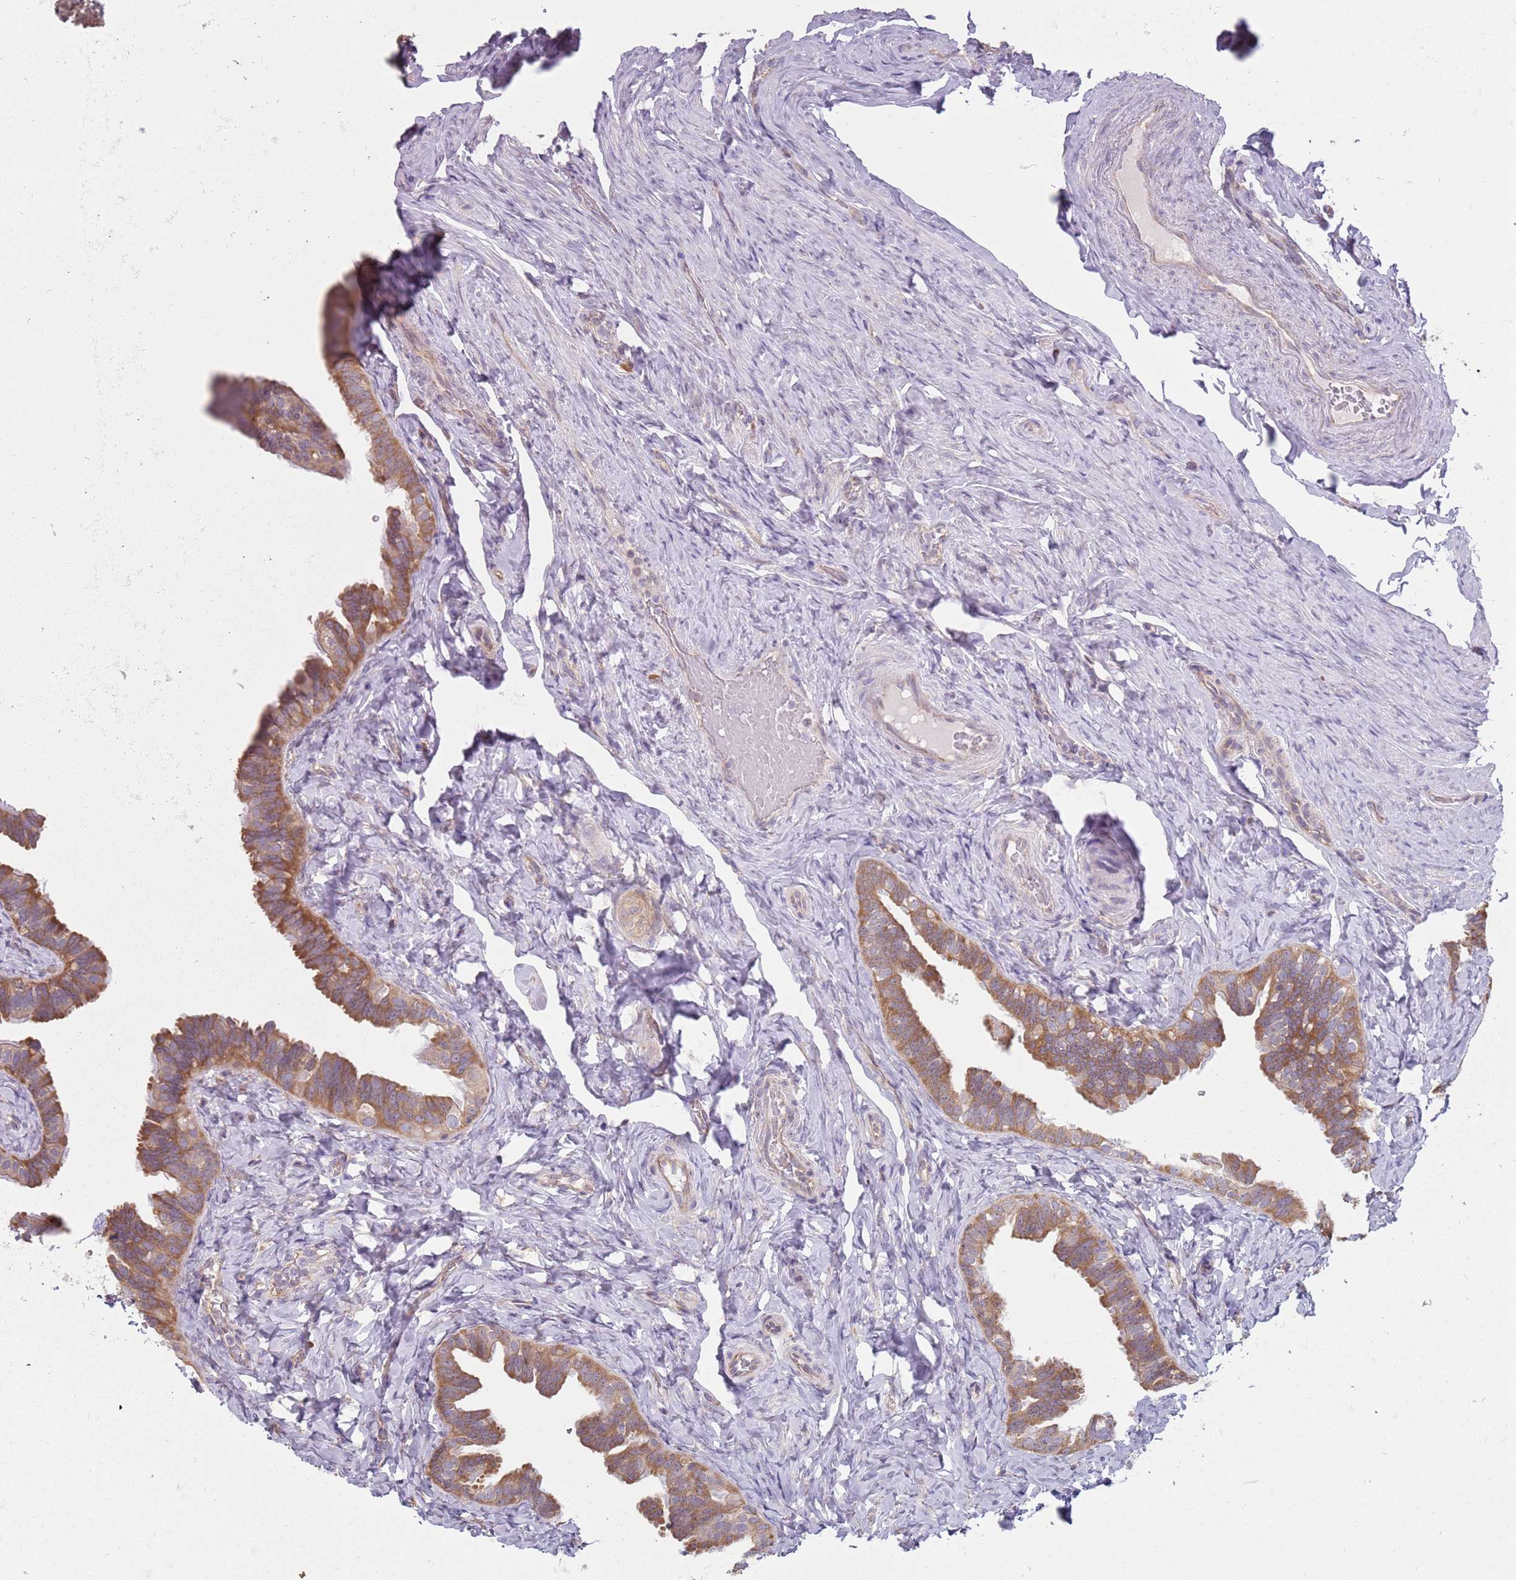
{"staining": {"intensity": "strong", "quantity": ">75%", "location": "cytoplasmic/membranous"}, "tissue": "fallopian tube", "cell_type": "Glandular cells", "image_type": "normal", "snomed": [{"axis": "morphology", "description": "Normal tissue, NOS"}, {"axis": "topography", "description": "Fallopian tube"}], "caption": "Protein staining shows strong cytoplasmic/membranous staining in approximately >75% of glandular cells in benign fallopian tube.", "gene": "RPL17", "patient": {"sex": "female", "age": 65}}